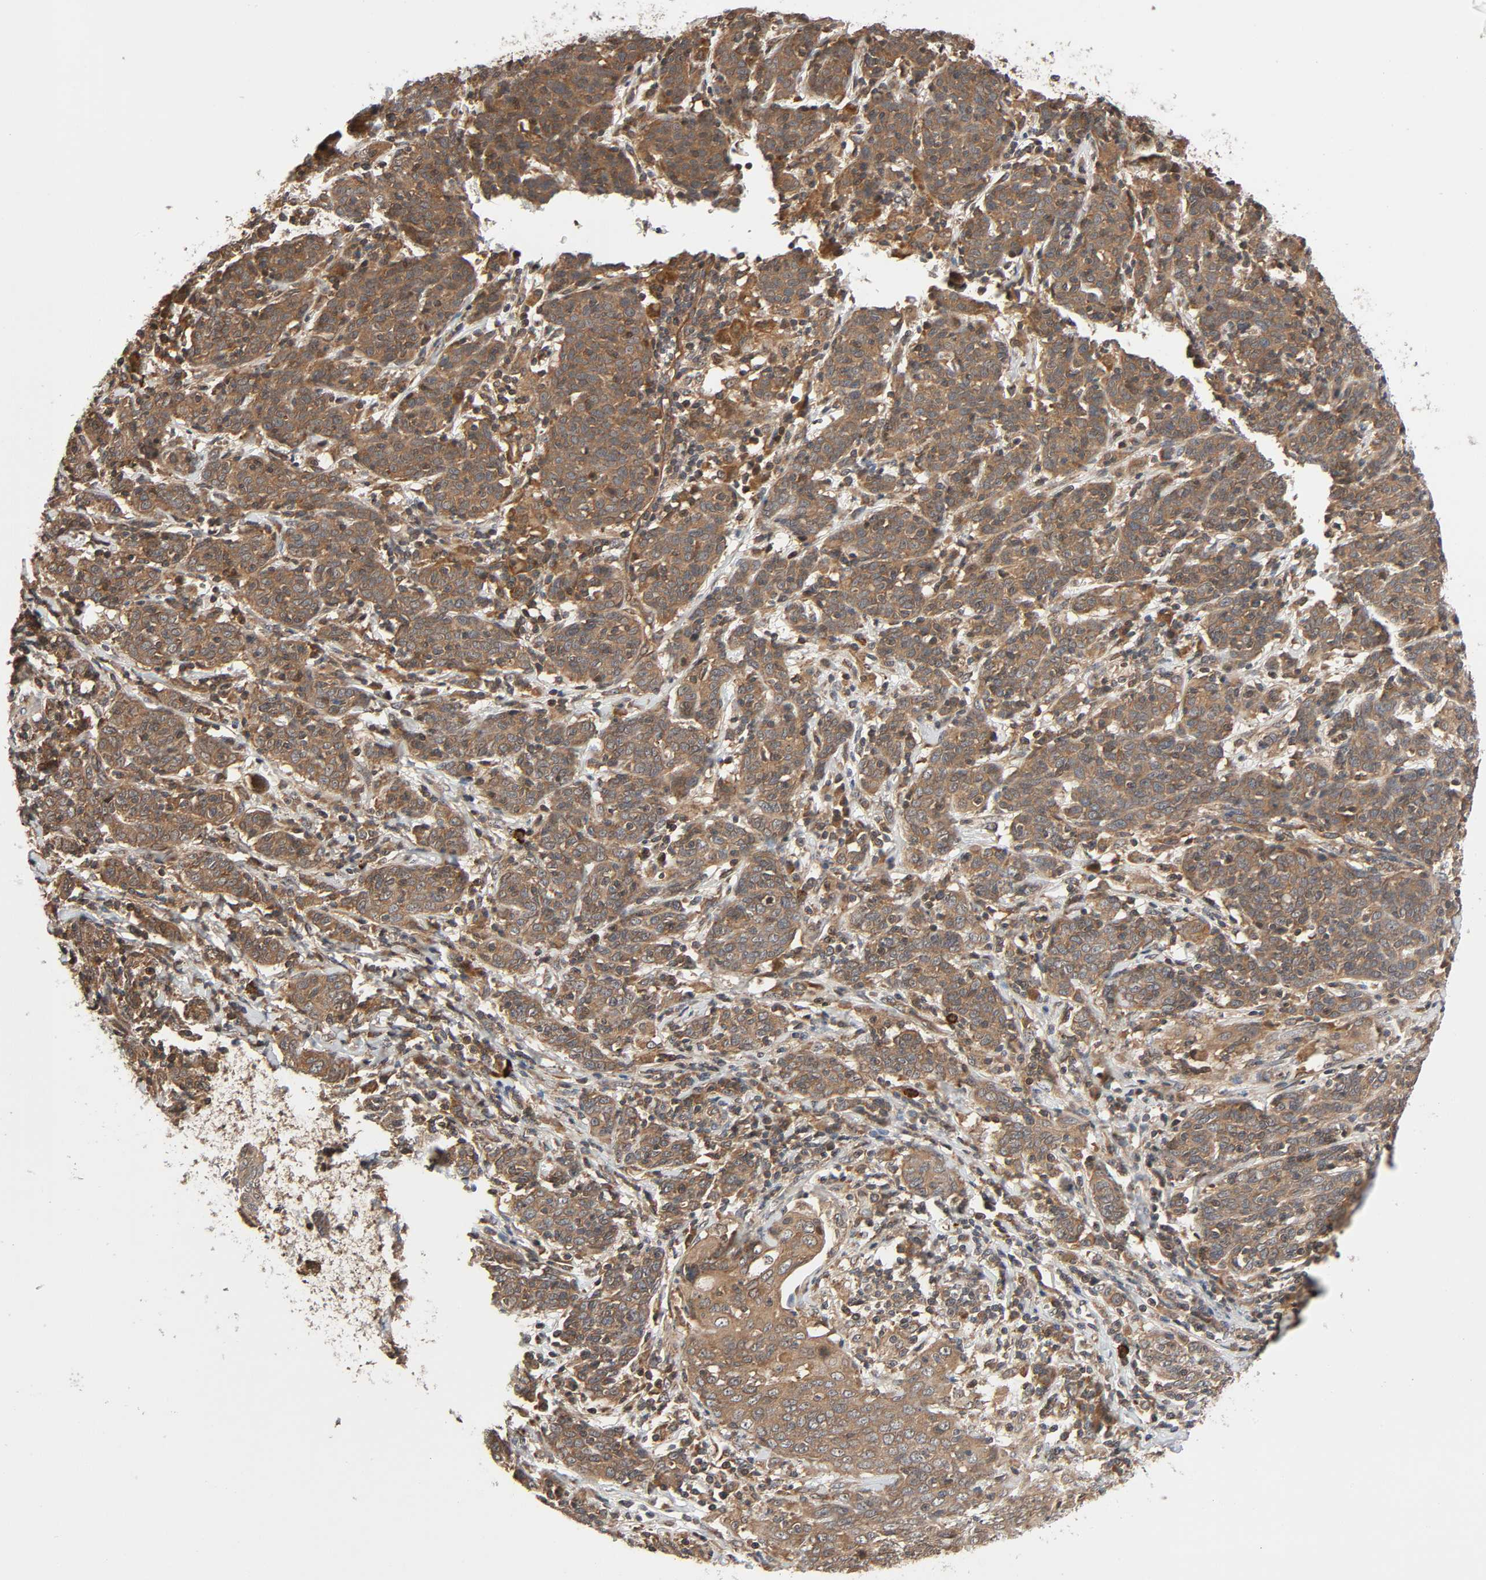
{"staining": {"intensity": "moderate", "quantity": ">75%", "location": "cytoplasmic/membranous"}, "tissue": "cervical cancer", "cell_type": "Tumor cells", "image_type": "cancer", "snomed": [{"axis": "morphology", "description": "Normal tissue, NOS"}, {"axis": "morphology", "description": "Squamous cell carcinoma, NOS"}, {"axis": "topography", "description": "Cervix"}], "caption": "Immunohistochemical staining of cervical cancer (squamous cell carcinoma) shows medium levels of moderate cytoplasmic/membranous positivity in approximately >75% of tumor cells.", "gene": "PPP2R1B", "patient": {"sex": "female", "age": 67}}